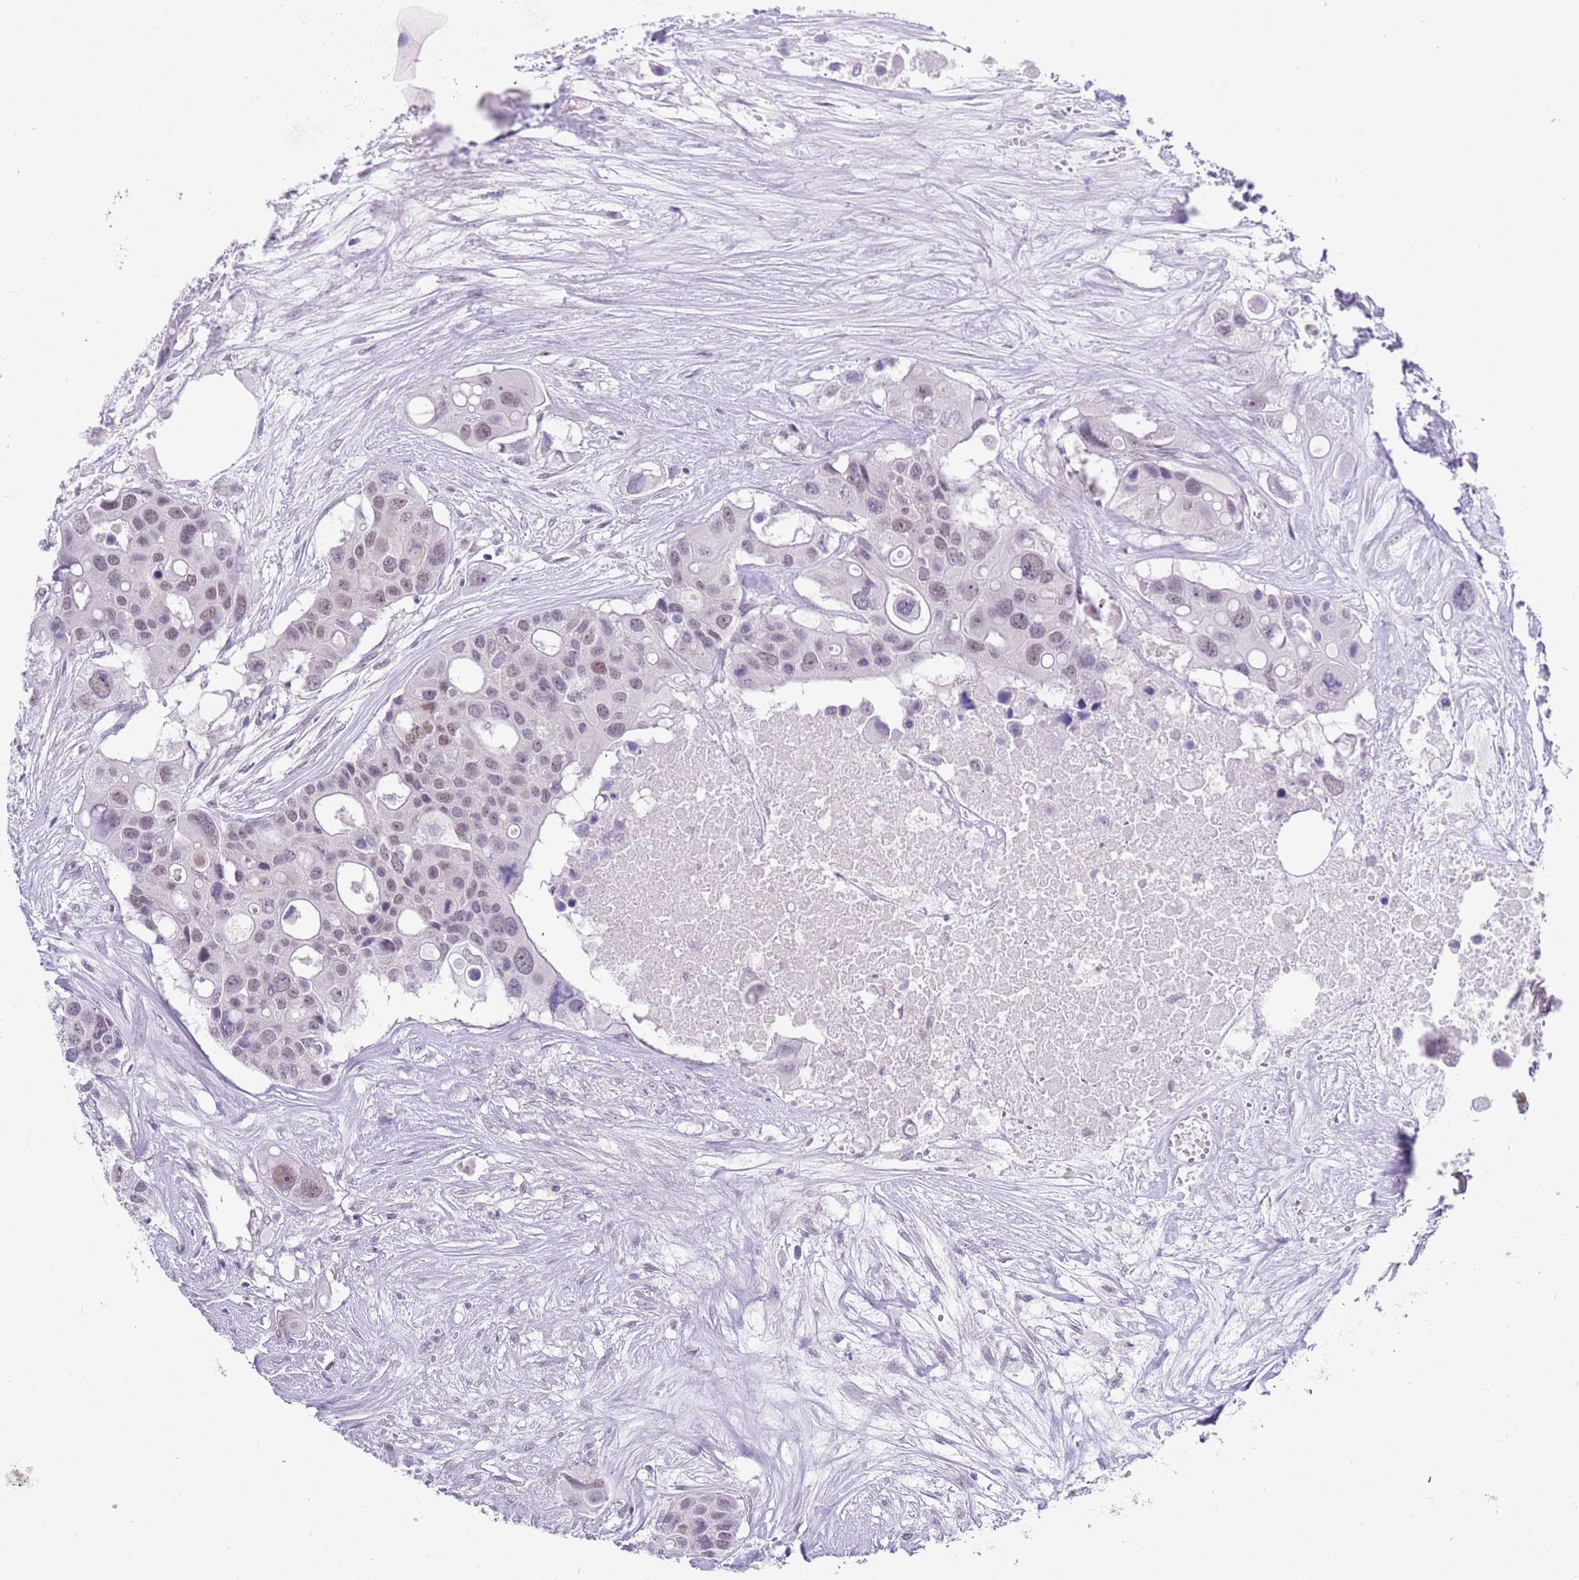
{"staining": {"intensity": "weak", "quantity": "<25%", "location": "nuclear"}, "tissue": "colorectal cancer", "cell_type": "Tumor cells", "image_type": "cancer", "snomed": [{"axis": "morphology", "description": "Adenocarcinoma, NOS"}, {"axis": "topography", "description": "Colon"}], "caption": "An immunohistochemistry micrograph of colorectal adenocarcinoma is shown. There is no staining in tumor cells of colorectal adenocarcinoma.", "gene": "SEPHS2", "patient": {"sex": "male", "age": 77}}